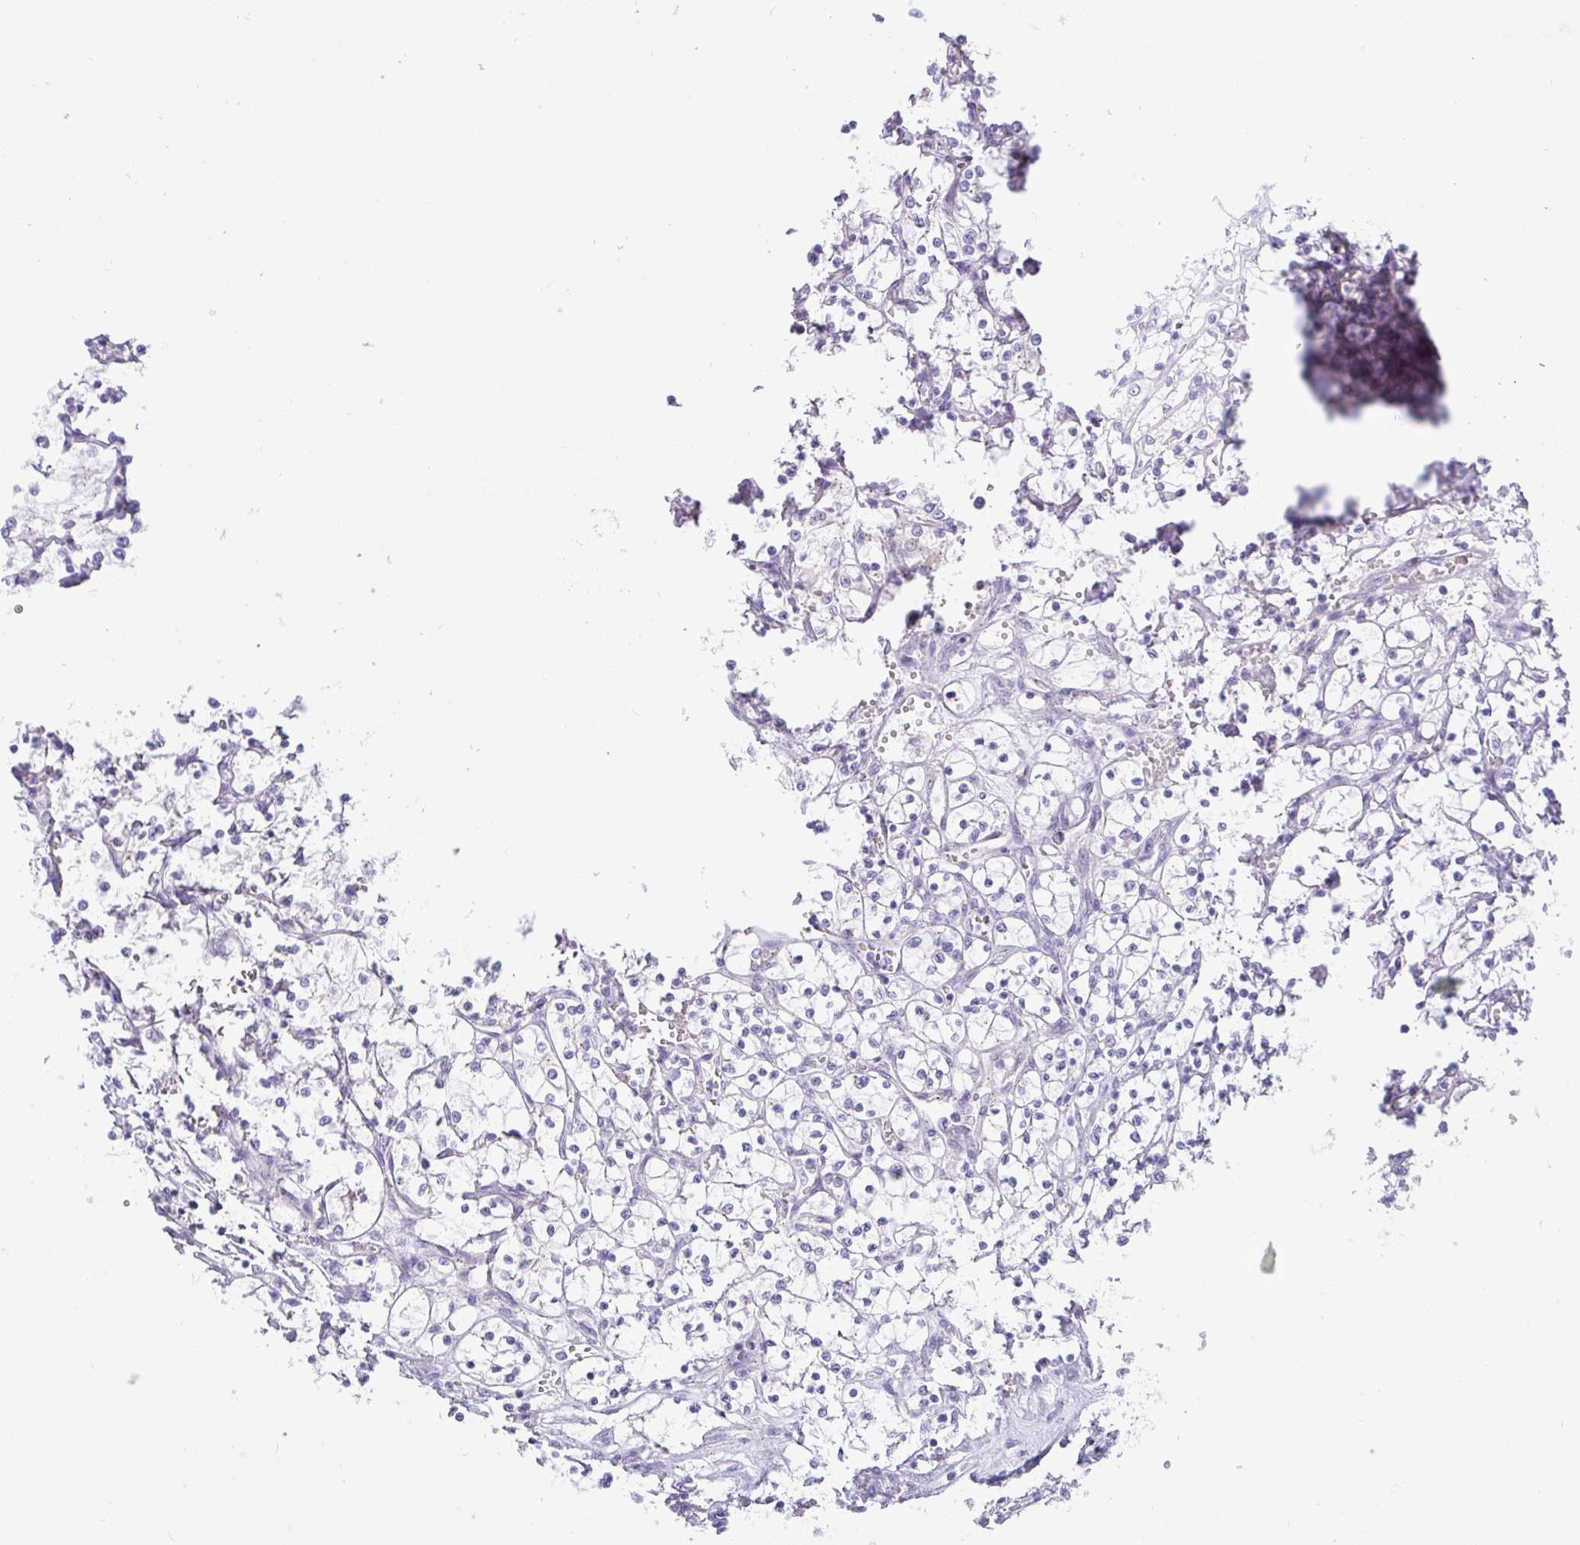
{"staining": {"intensity": "negative", "quantity": "none", "location": "none"}, "tissue": "renal cancer", "cell_type": "Tumor cells", "image_type": "cancer", "snomed": [{"axis": "morphology", "description": "Adenocarcinoma, NOS"}, {"axis": "topography", "description": "Kidney"}], "caption": "This is an immunohistochemistry image of renal cancer. There is no staining in tumor cells.", "gene": "FAM177A1", "patient": {"sex": "female", "age": 69}}